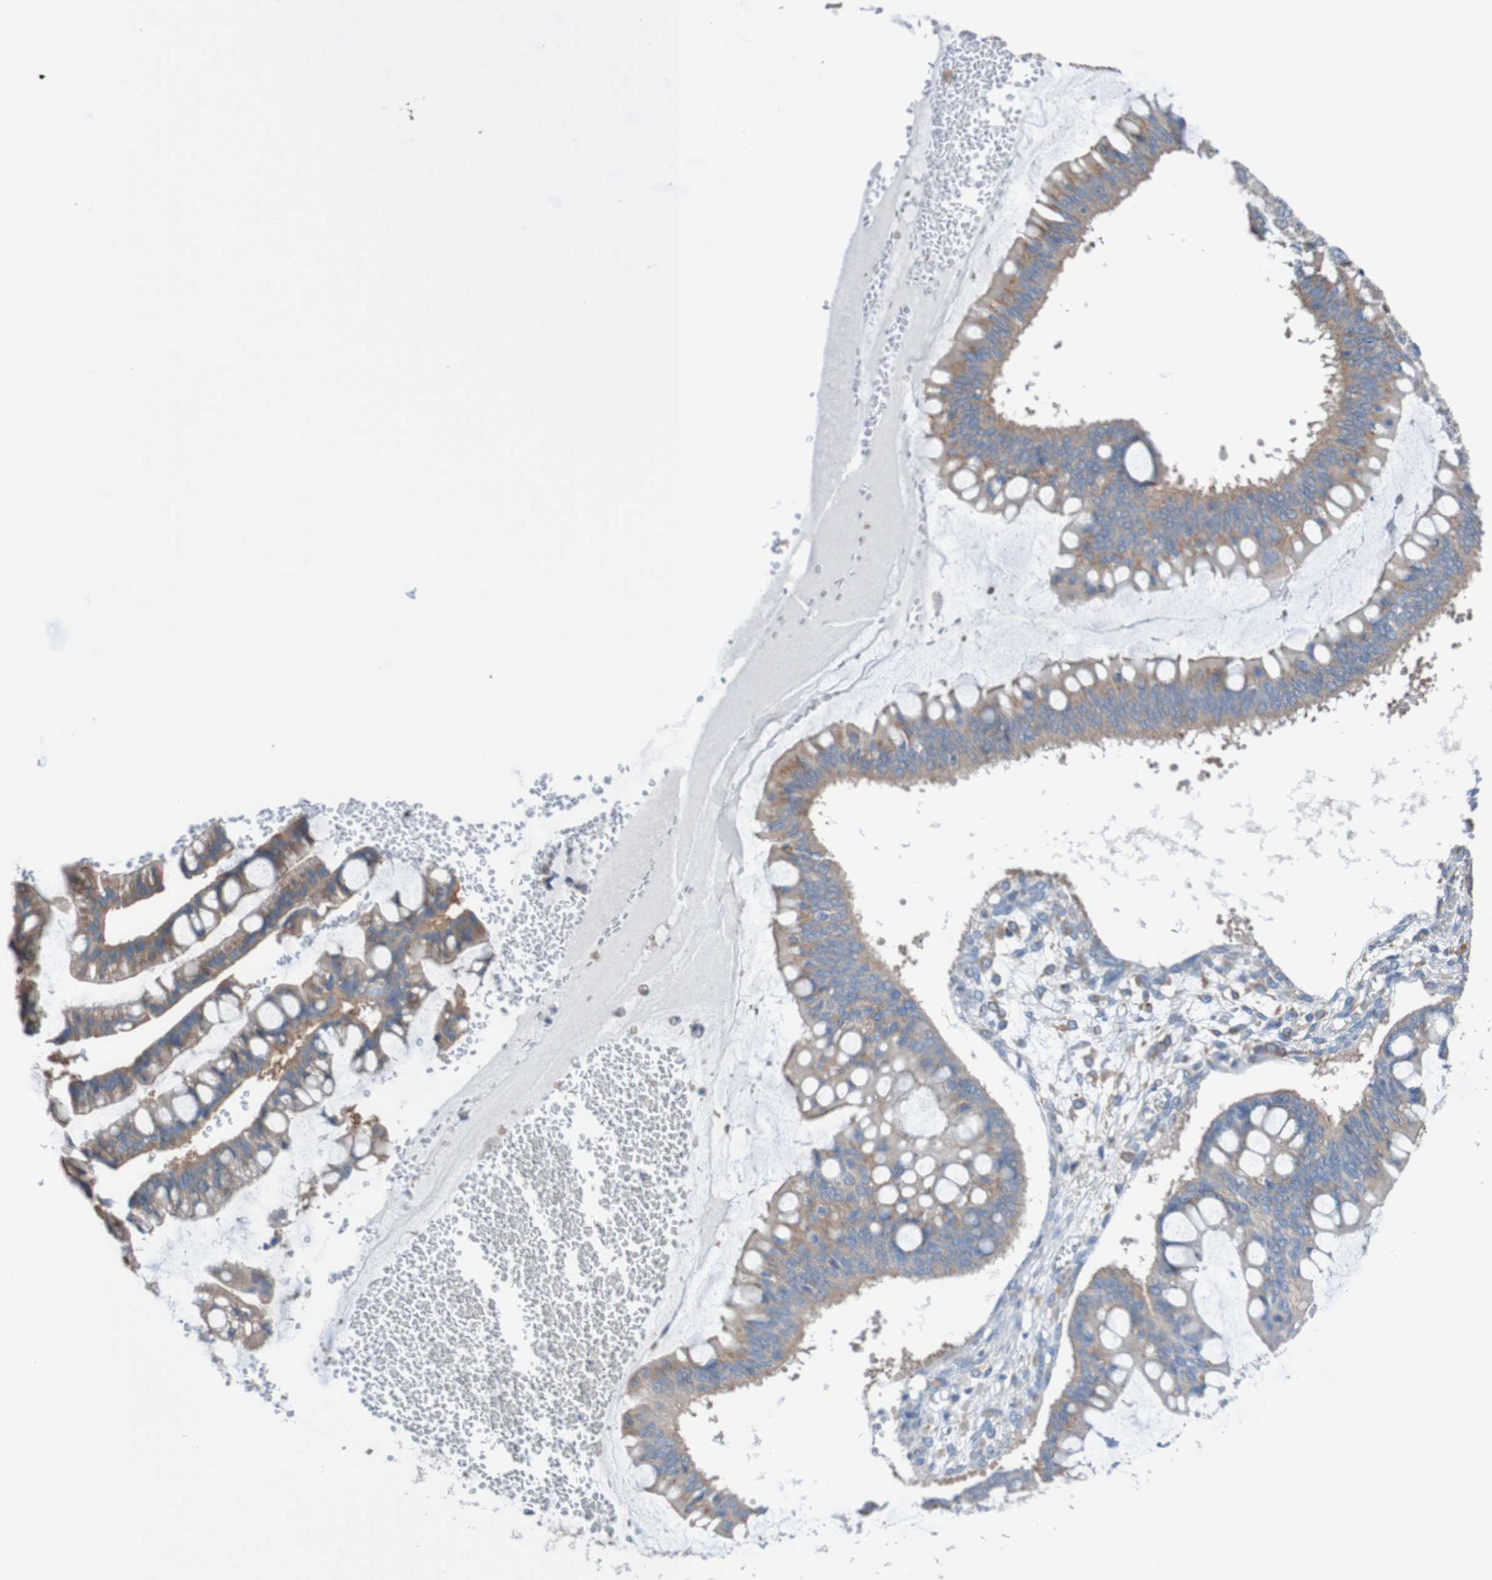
{"staining": {"intensity": "moderate", "quantity": ">75%", "location": "cytoplasmic/membranous"}, "tissue": "ovarian cancer", "cell_type": "Tumor cells", "image_type": "cancer", "snomed": [{"axis": "morphology", "description": "Cystadenocarcinoma, mucinous, NOS"}, {"axis": "topography", "description": "Ovary"}], "caption": "Human ovarian cancer stained with a brown dye shows moderate cytoplasmic/membranous positive expression in approximately >75% of tumor cells.", "gene": "MINAR1", "patient": {"sex": "female", "age": 73}}